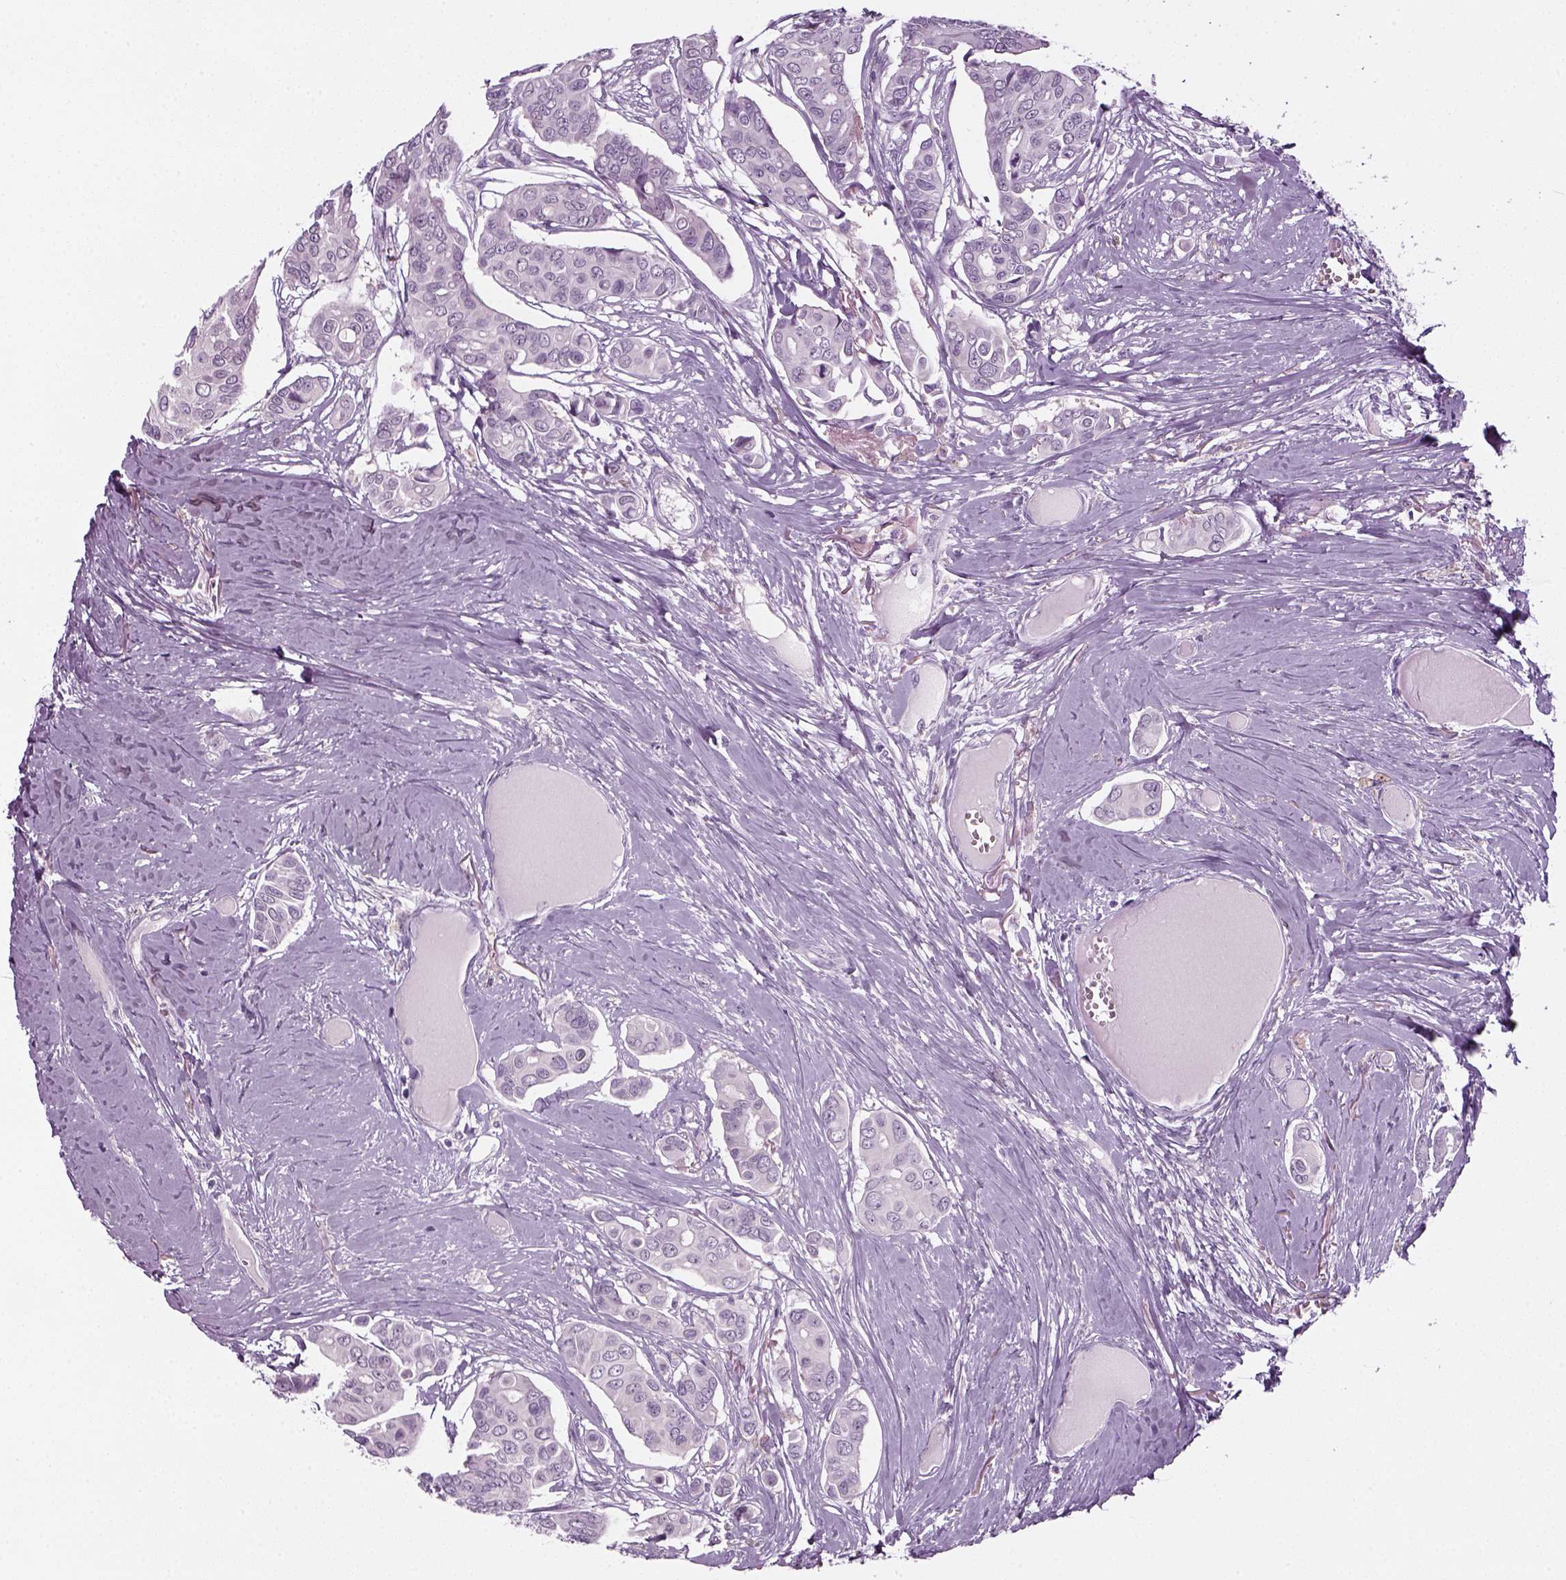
{"staining": {"intensity": "negative", "quantity": "none", "location": "none"}, "tissue": "breast cancer", "cell_type": "Tumor cells", "image_type": "cancer", "snomed": [{"axis": "morphology", "description": "Duct carcinoma"}, {"axis": "topography", "description": "Breast"}], "caption": "Immunohistochemistry of human breast cancer (intraductal carcinoma) demonstrates no staining in tumor cells.", "gene": "KRT75", "patient": {"sex": "female", "age": 54}}